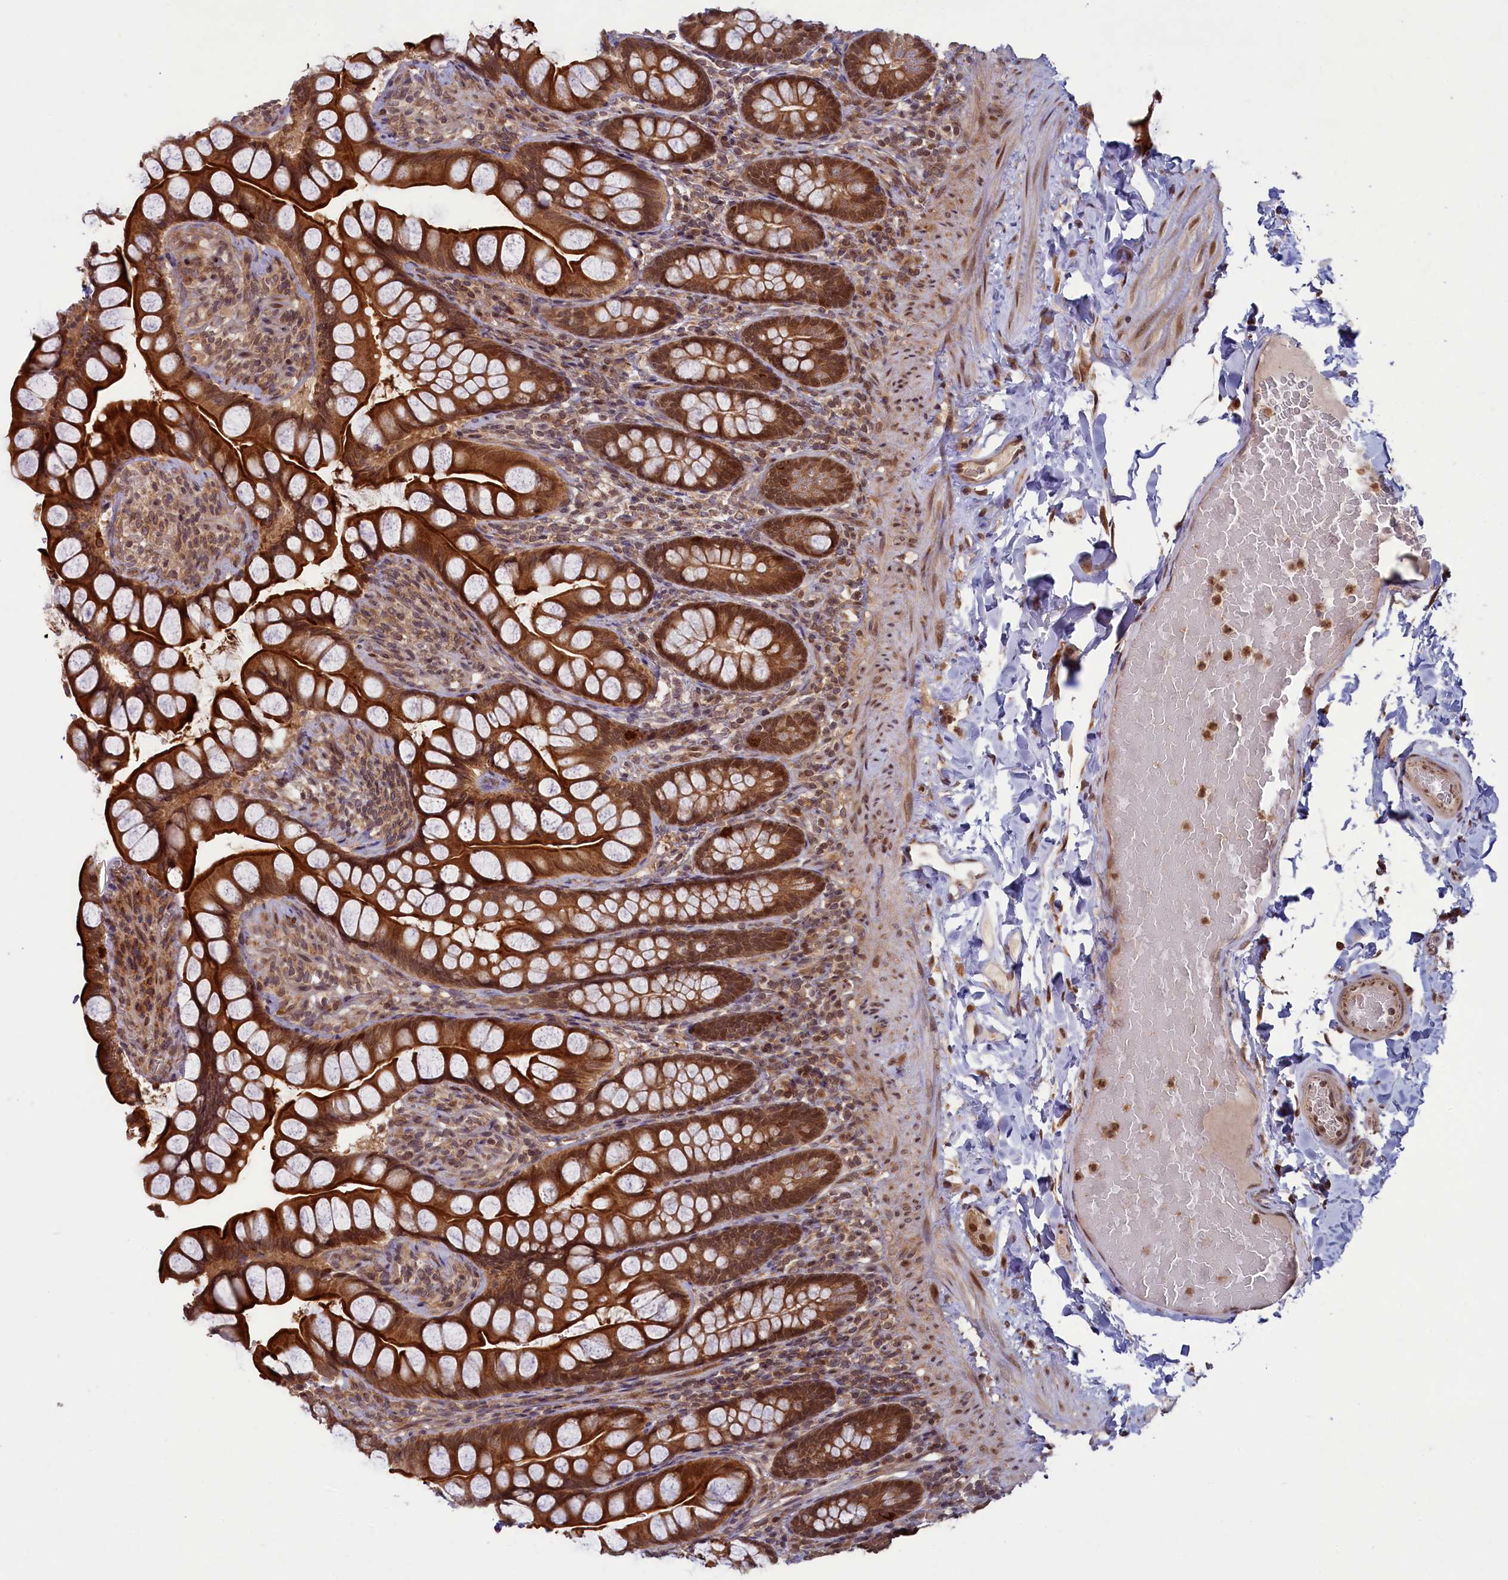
{"staining": {"intensity": "strong", "quantity": ">75%", "location": "cytoplasmic/membranous,nuclear"}, "tissue": "small intestine", "cell_type": "Glandular cells", "image_type": "normal", "snomed": [{"axis": "morphology", "description": "Normal tissue, NOS"}, {"axis": "topography", "description": "Small intestine"}], "caption": "Protein expression analysis of unremarkable human small intestine reveals strong cytoplasmic/membranous,nuclear positivity in about >75% of glandular cells. (DAB IHC with brightfield microscopy, high magnification).", "gene": "NAE1", "patient": {"sex": "male", "age": 70}}